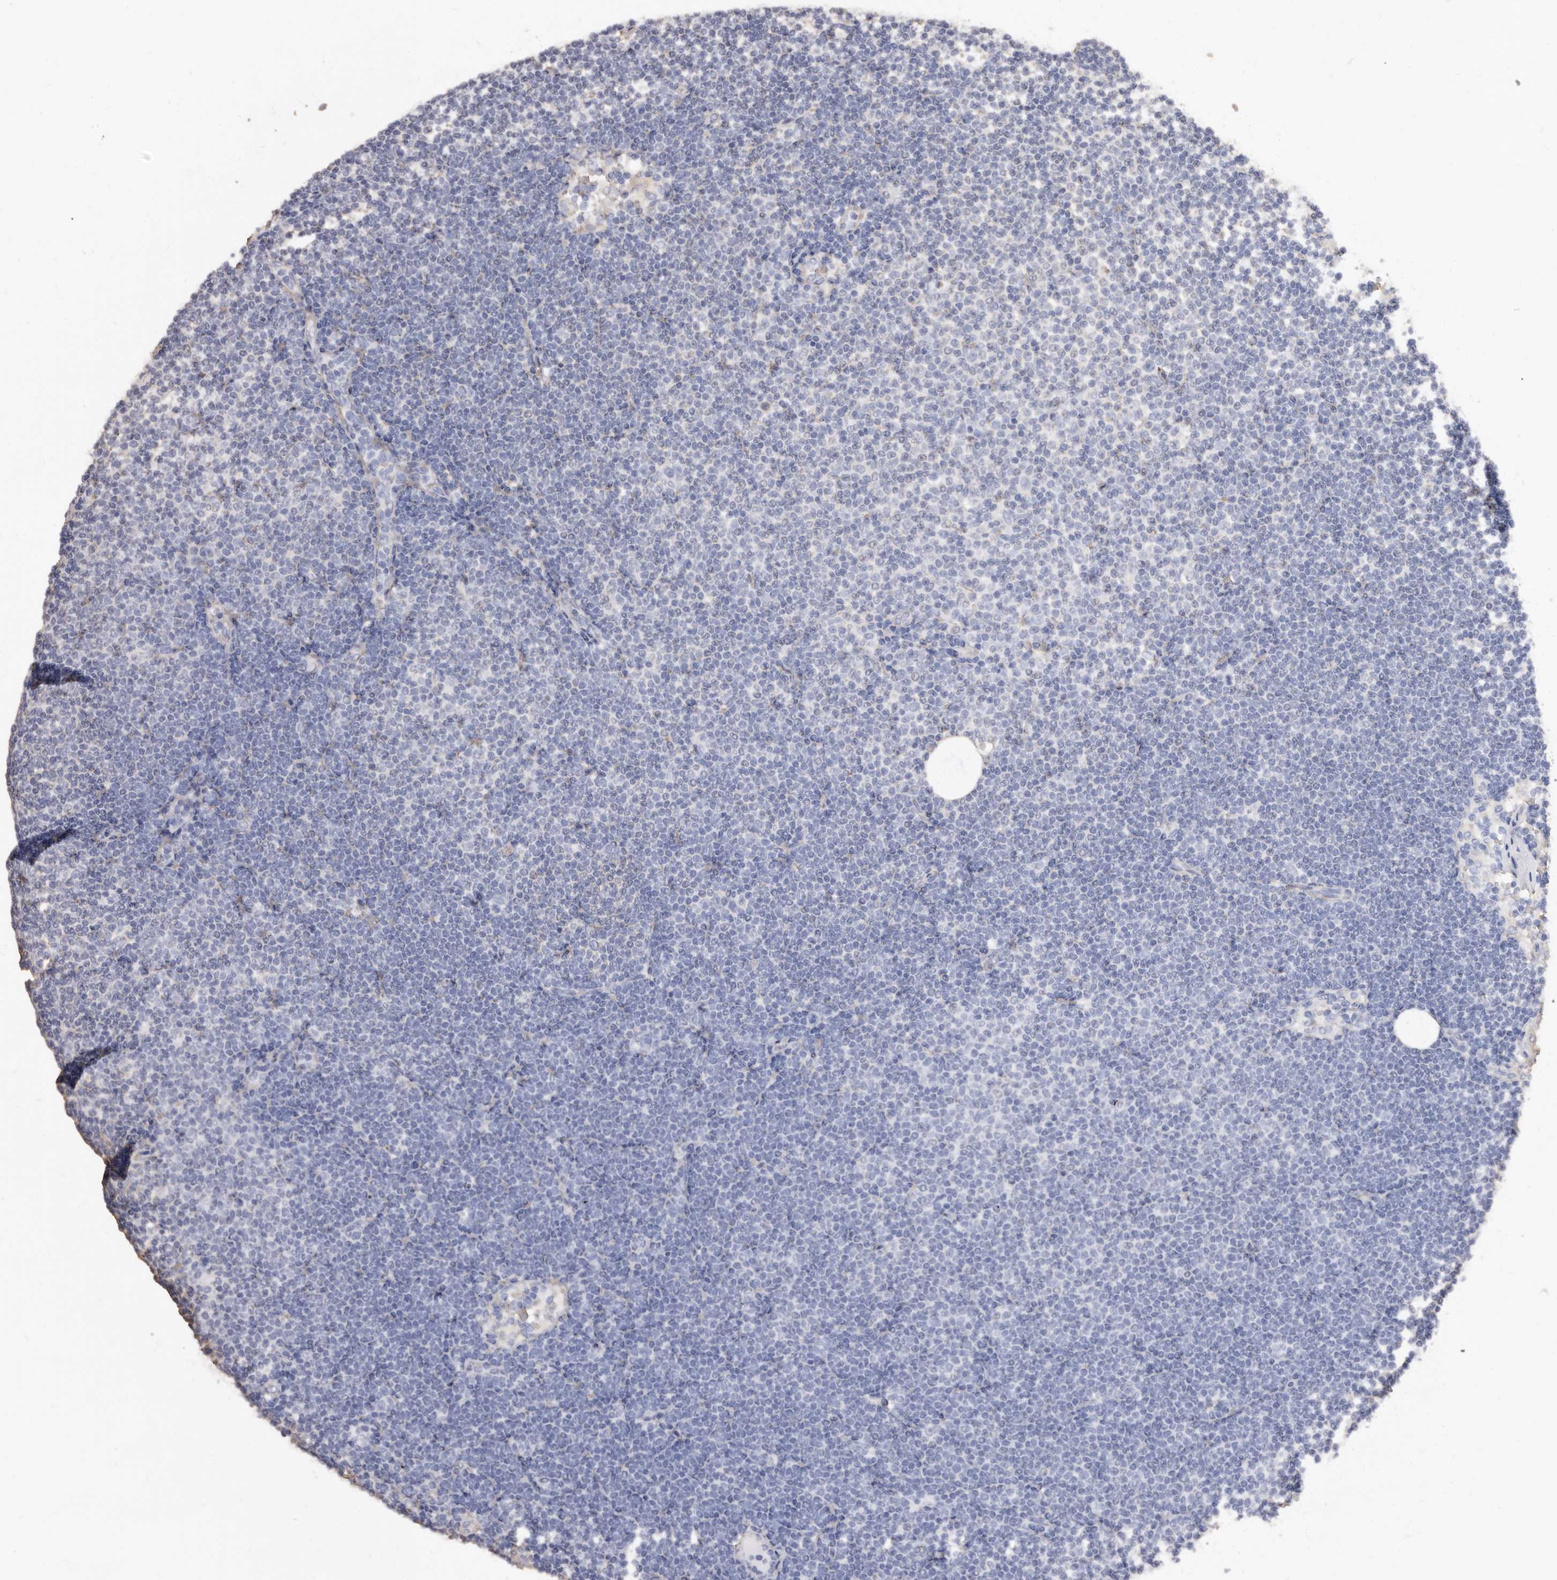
{"staining": {"intensity": "negative", "quantity": "none", "location": "none"}, "tissue": "lymphoma", "cell_type": "Tumor cells", "image_type": "cancer", "snomed": [{"axis": "morphology", "description": "Malignant lymphoma, non-Hodgkin's type, Low grade"}, {"axis": "topography", "description": "Lymph node"}], "caption": "There is no significant positivity in tumor cells of lymphoma. The staining was performed using DAB to visualize the protein expression in brown, while the nuclei were stained in blue with hematoxylin (Magnification: 20x).", "gene": "COQ8B", "patient": {"sex": "female", "age": 53}}